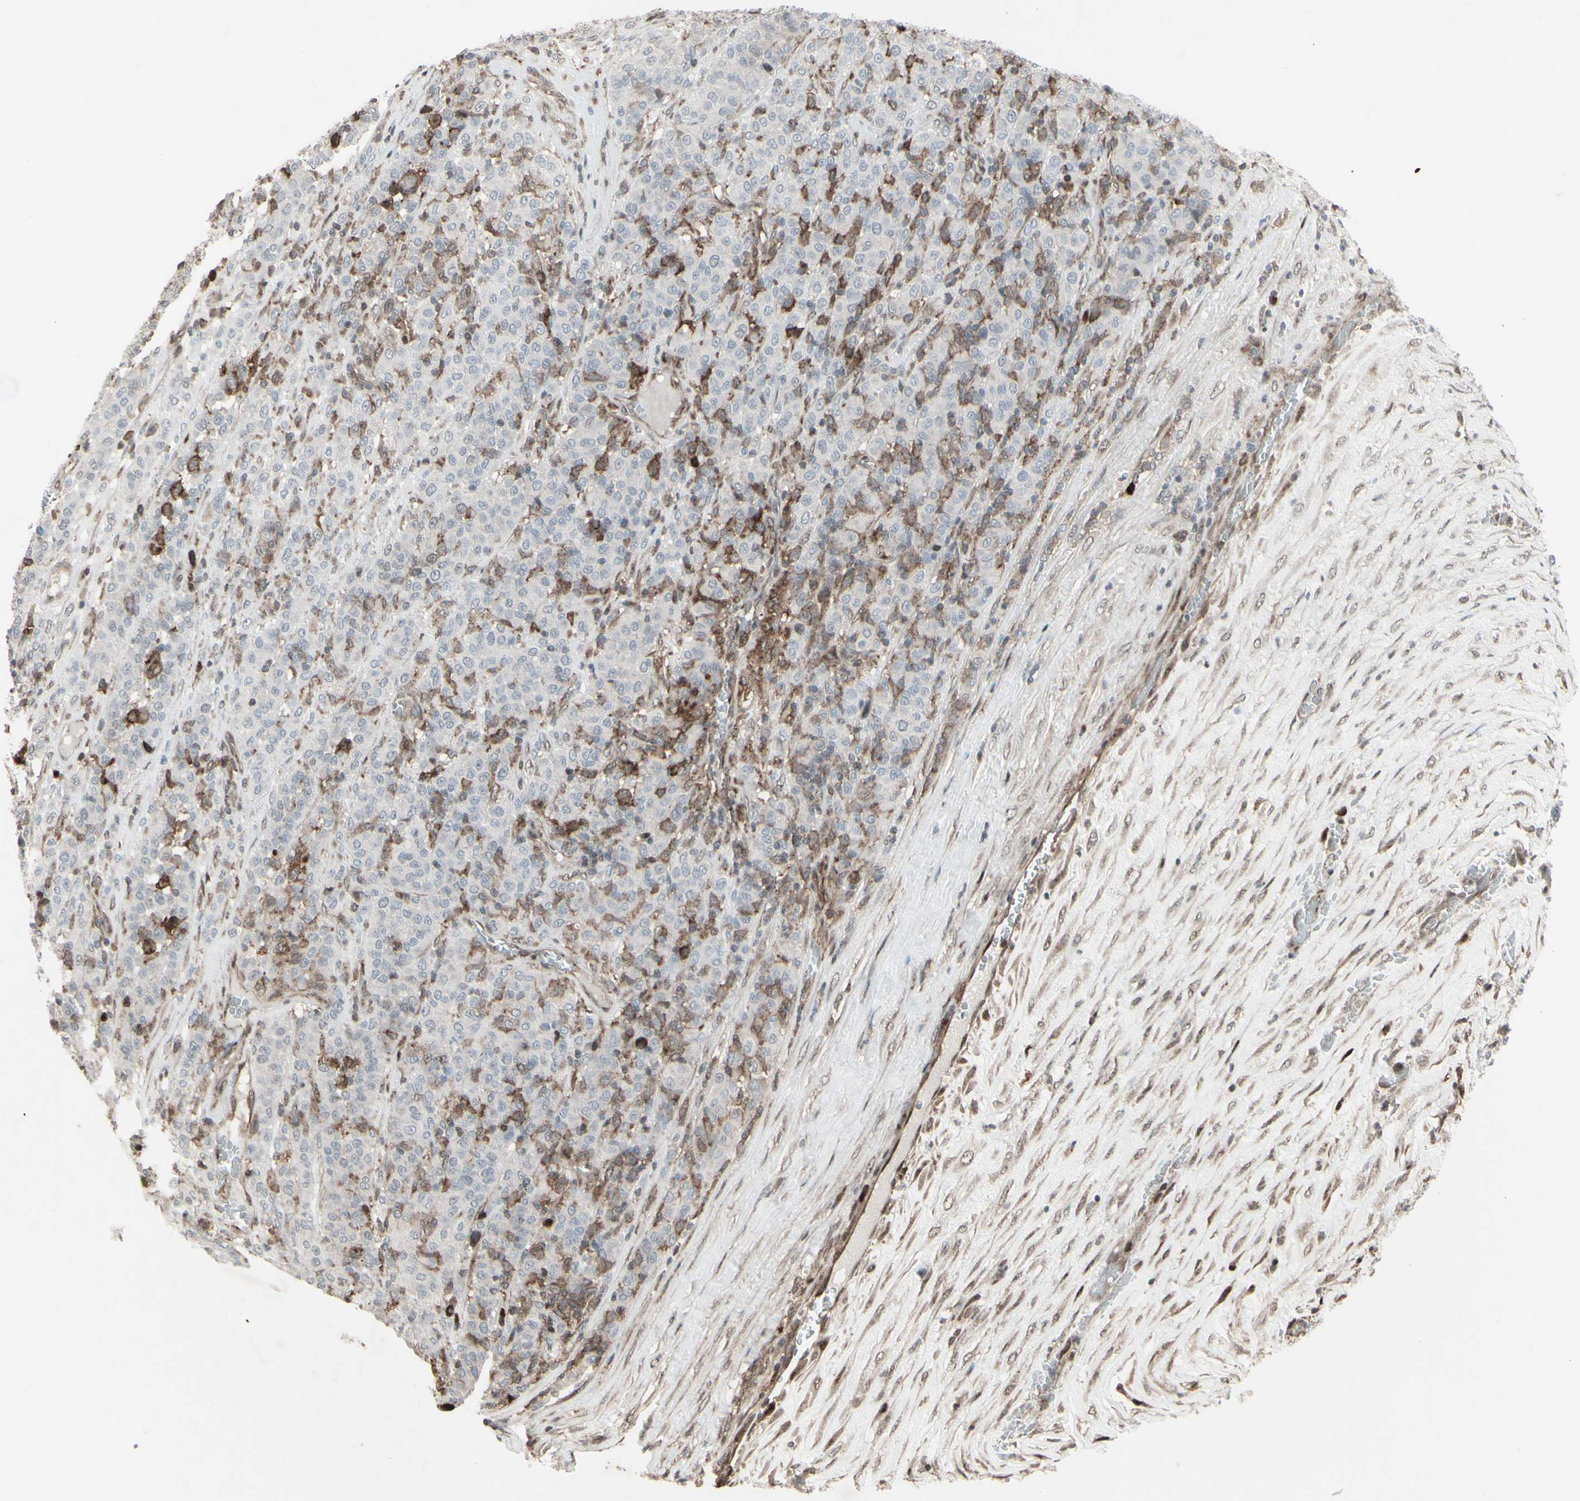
{"staining": {"intensity": "negative", "quantity": "none", "location": "none"}, "tissue": "melanoma", "cell_type": "Tumor cells", "image_type": "cancer", "snomed": [{"axis": "morphology", "description": "Malignant melanoma, Metastatic site"}, {"axis": "topography", "description": "Pancreas"}], "caption": "Melanoma stained for a protein using immunohistochemistry reveals no positivity tumor cells.", "gene": "CD33", "patient": {"sex": "female", "age": 30}}